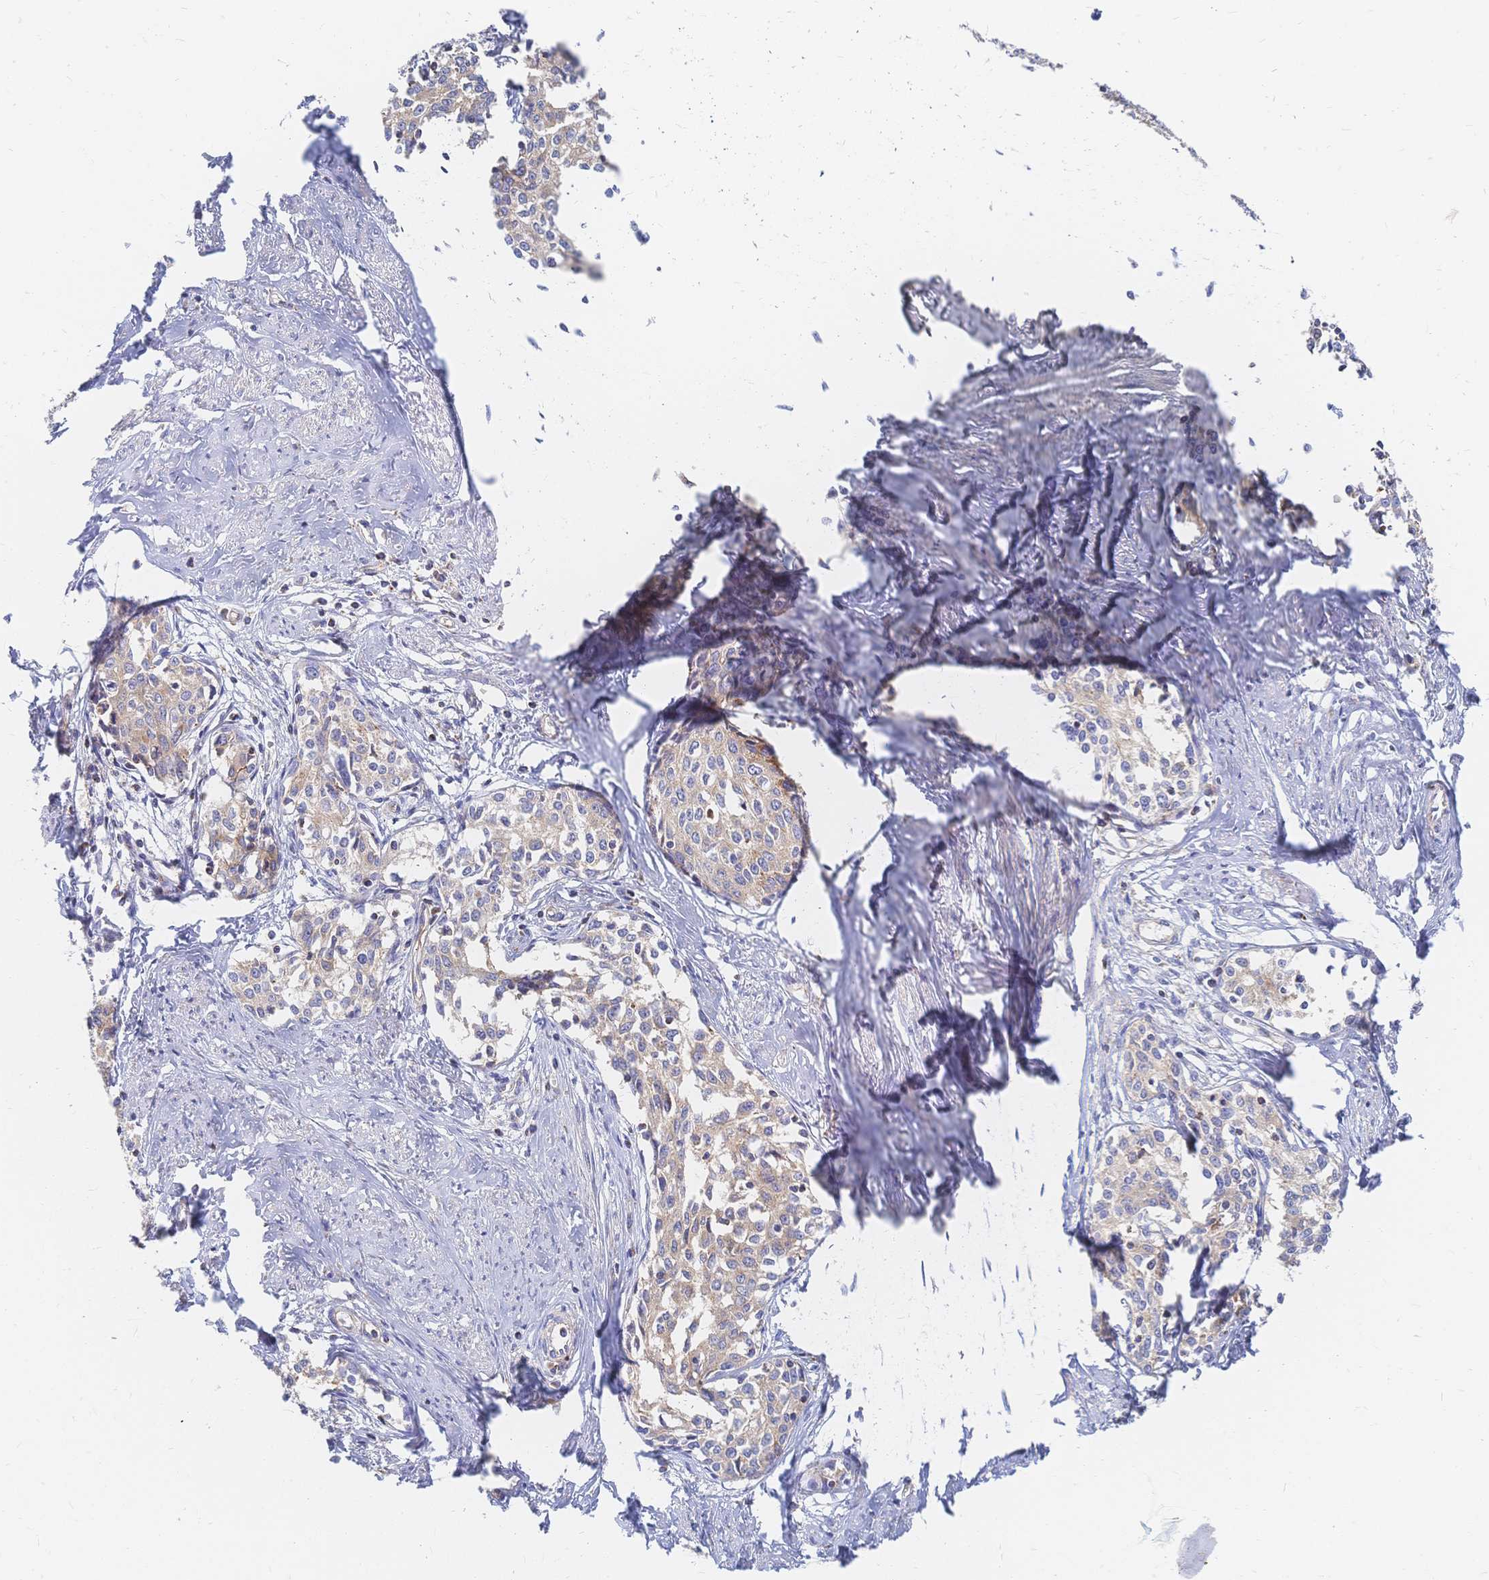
{"staining": {"intensity": "weak", "quantity": ">75%", "location": "cytoplasmic/membranous"}, "tissue": "cervical cancer", "cell_type": "Tumor cells", "image_type": "cancer", "snomed": [{"axis": "morphology", "description": "Squamous cell carcinoma, NOS"}, {"axis": "morphology", "description": "Adenocarcinoma, NOS"}, {"axis": "topography", "description": "Cervix"}], "caption": "Protein staining demonstrates weak cytoplasmic/membranous staining in about >75% of tumor cells in cervical cancer (squamous cell carcinoma).", "gene": "SORBS1", "patient": {"sex": "female", "age": 52}}